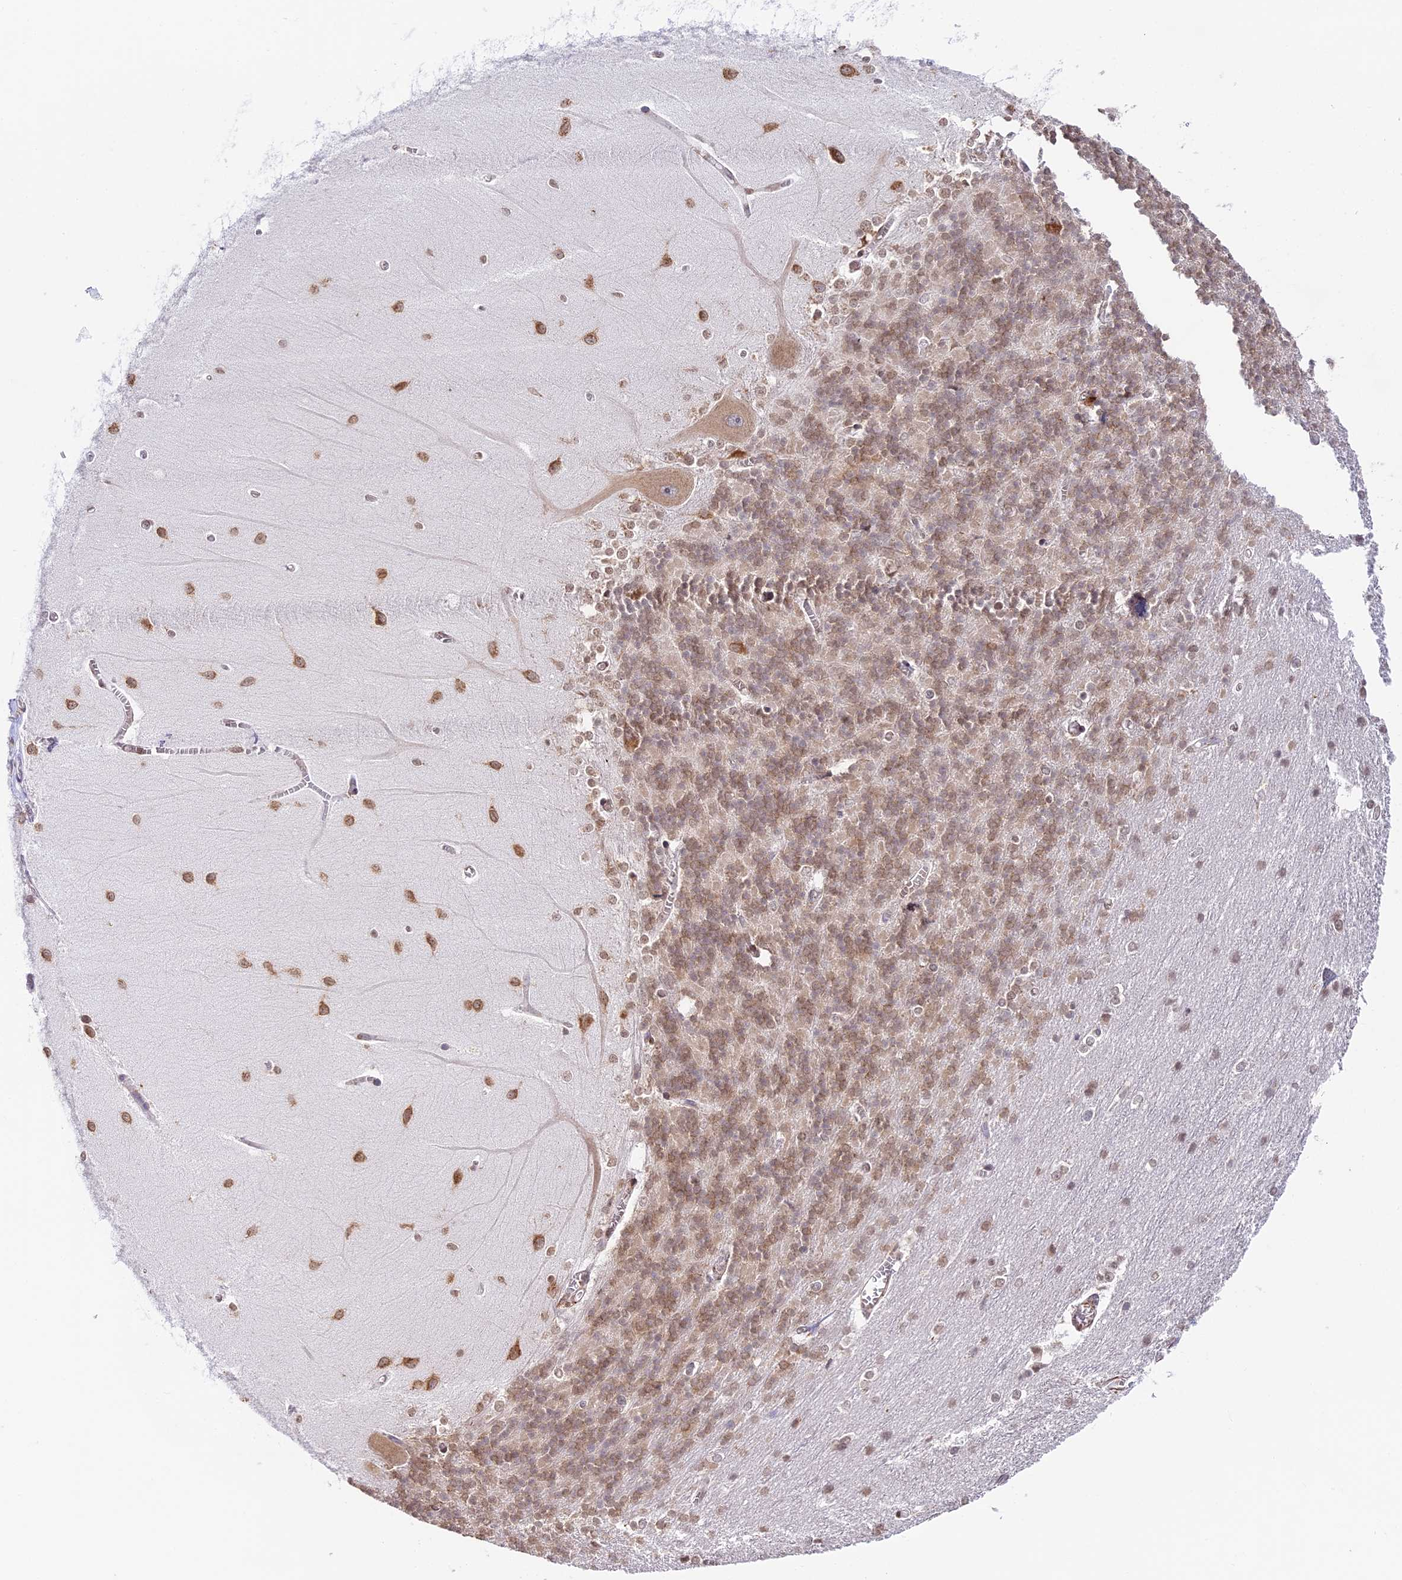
{"staining": {"intensity": "moderate", "quantity": "25%-75%", "location": "cytoplasmic/membranous,nuclear"}, "tissue": "cerebellum", "cell_type": "Cells in granular layer", "image_type": "normal", "snomed": [{"axis": "morphology", "description": "Normal tissue, NOS"}, {"axis": "topography", "description": "Cerebellum"}], "caption": "High-magnification brightfield microscopy of benign cerebellum stained with DAB (brown) and counterstained with hematoxylin (blue). cells in granular layer exhibit moderate cytoplasmic/membranous,nuclear positivity is identified in approximately25%-75% of cells.", "gene": "HEATR5B", "patient": {"sex": "male", "age": 37}}